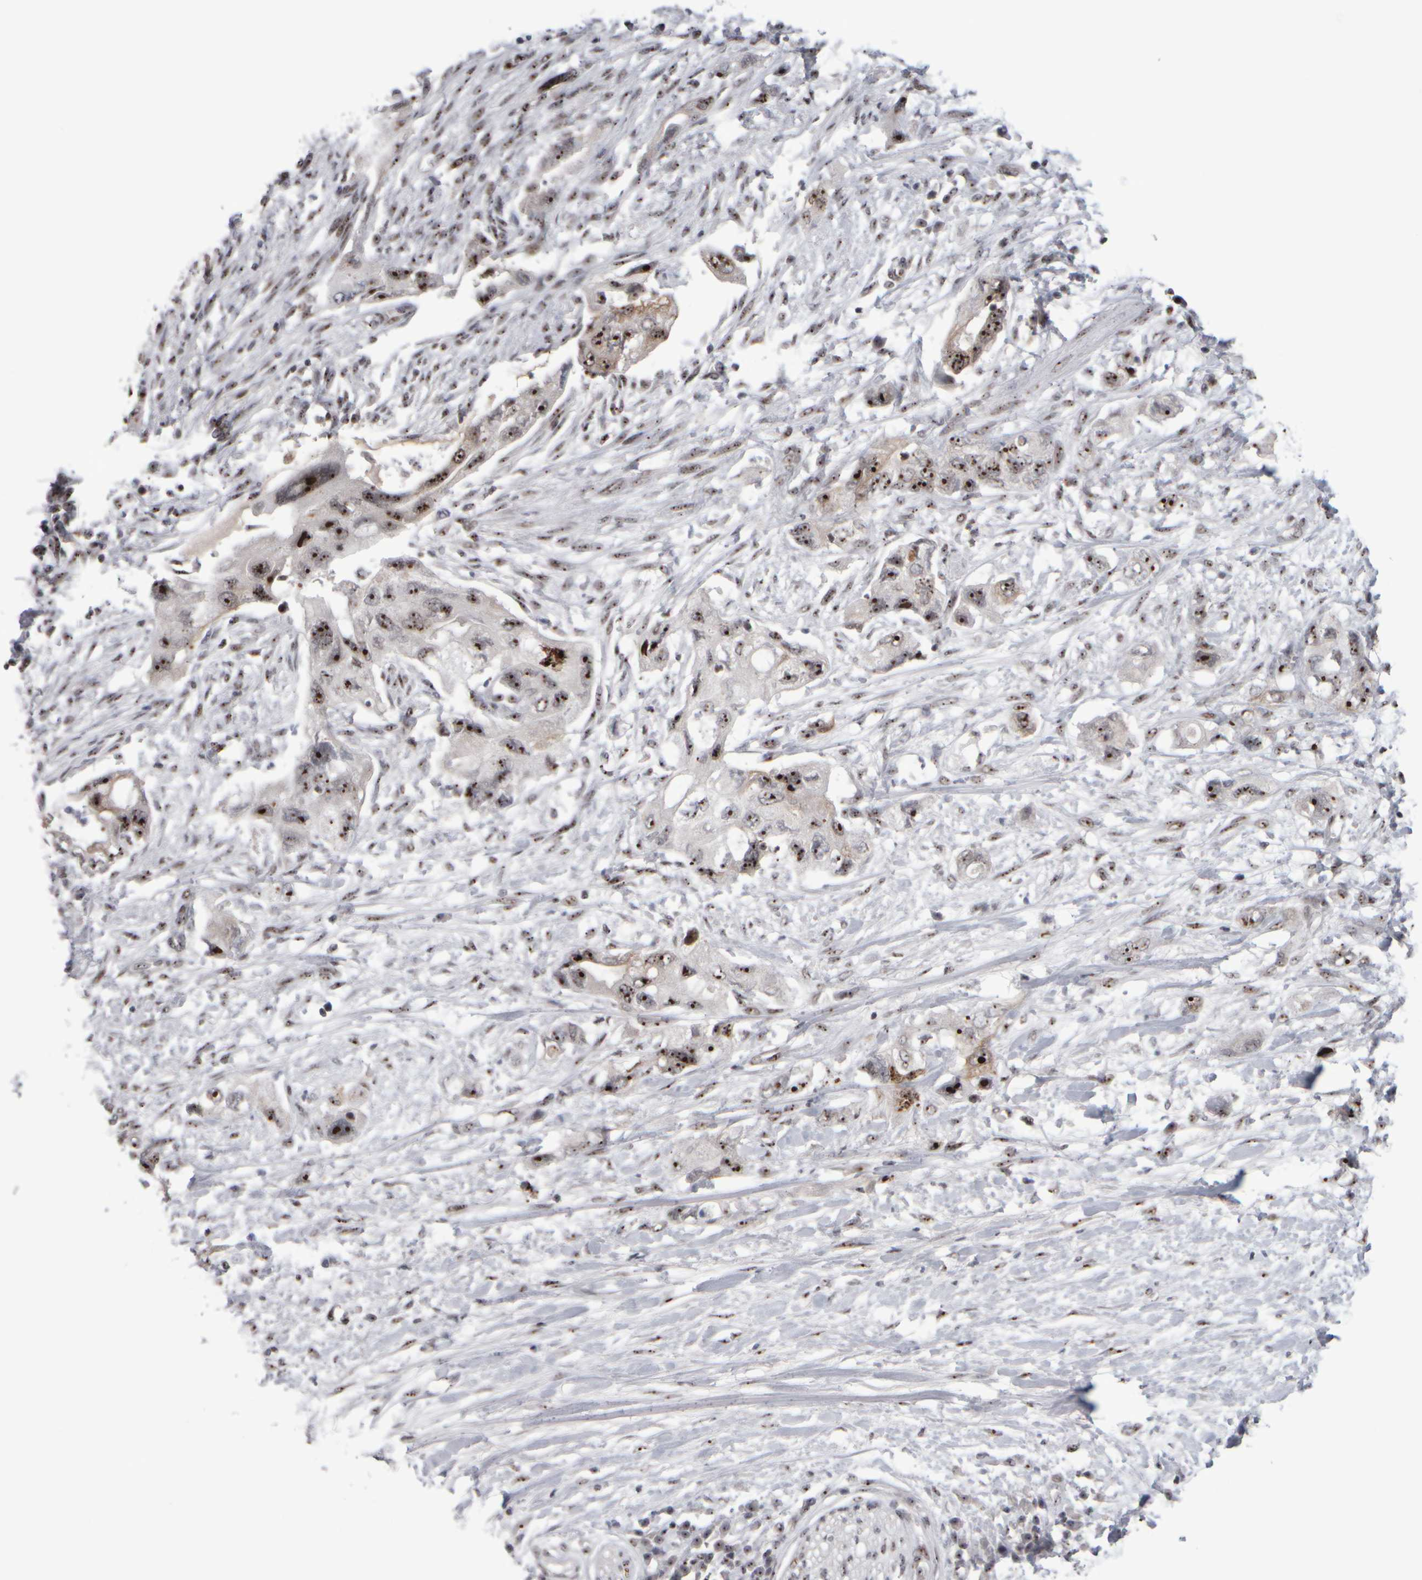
{"staining": {"intensity": "strong", "quantity": ">75%", "location": "nuclear"}, "tissue": "pancreatic cancer", "cell_type": "Tumor cells", "image_type": "cancer", "snomed": [{"axis": "morphology", "description": "Adenocarcinoma, NOS"}, {"axis": "topography", "description": "Pancreas"}], "caption": "About >75% of tumor cells in pancreatic cancer (adenocarcinoma) show strong nuclear protein positivity as visualized by brown immunohistochemical staining.", "gene": "SURF6", "patient": {"sex": "female", "age": 73}}